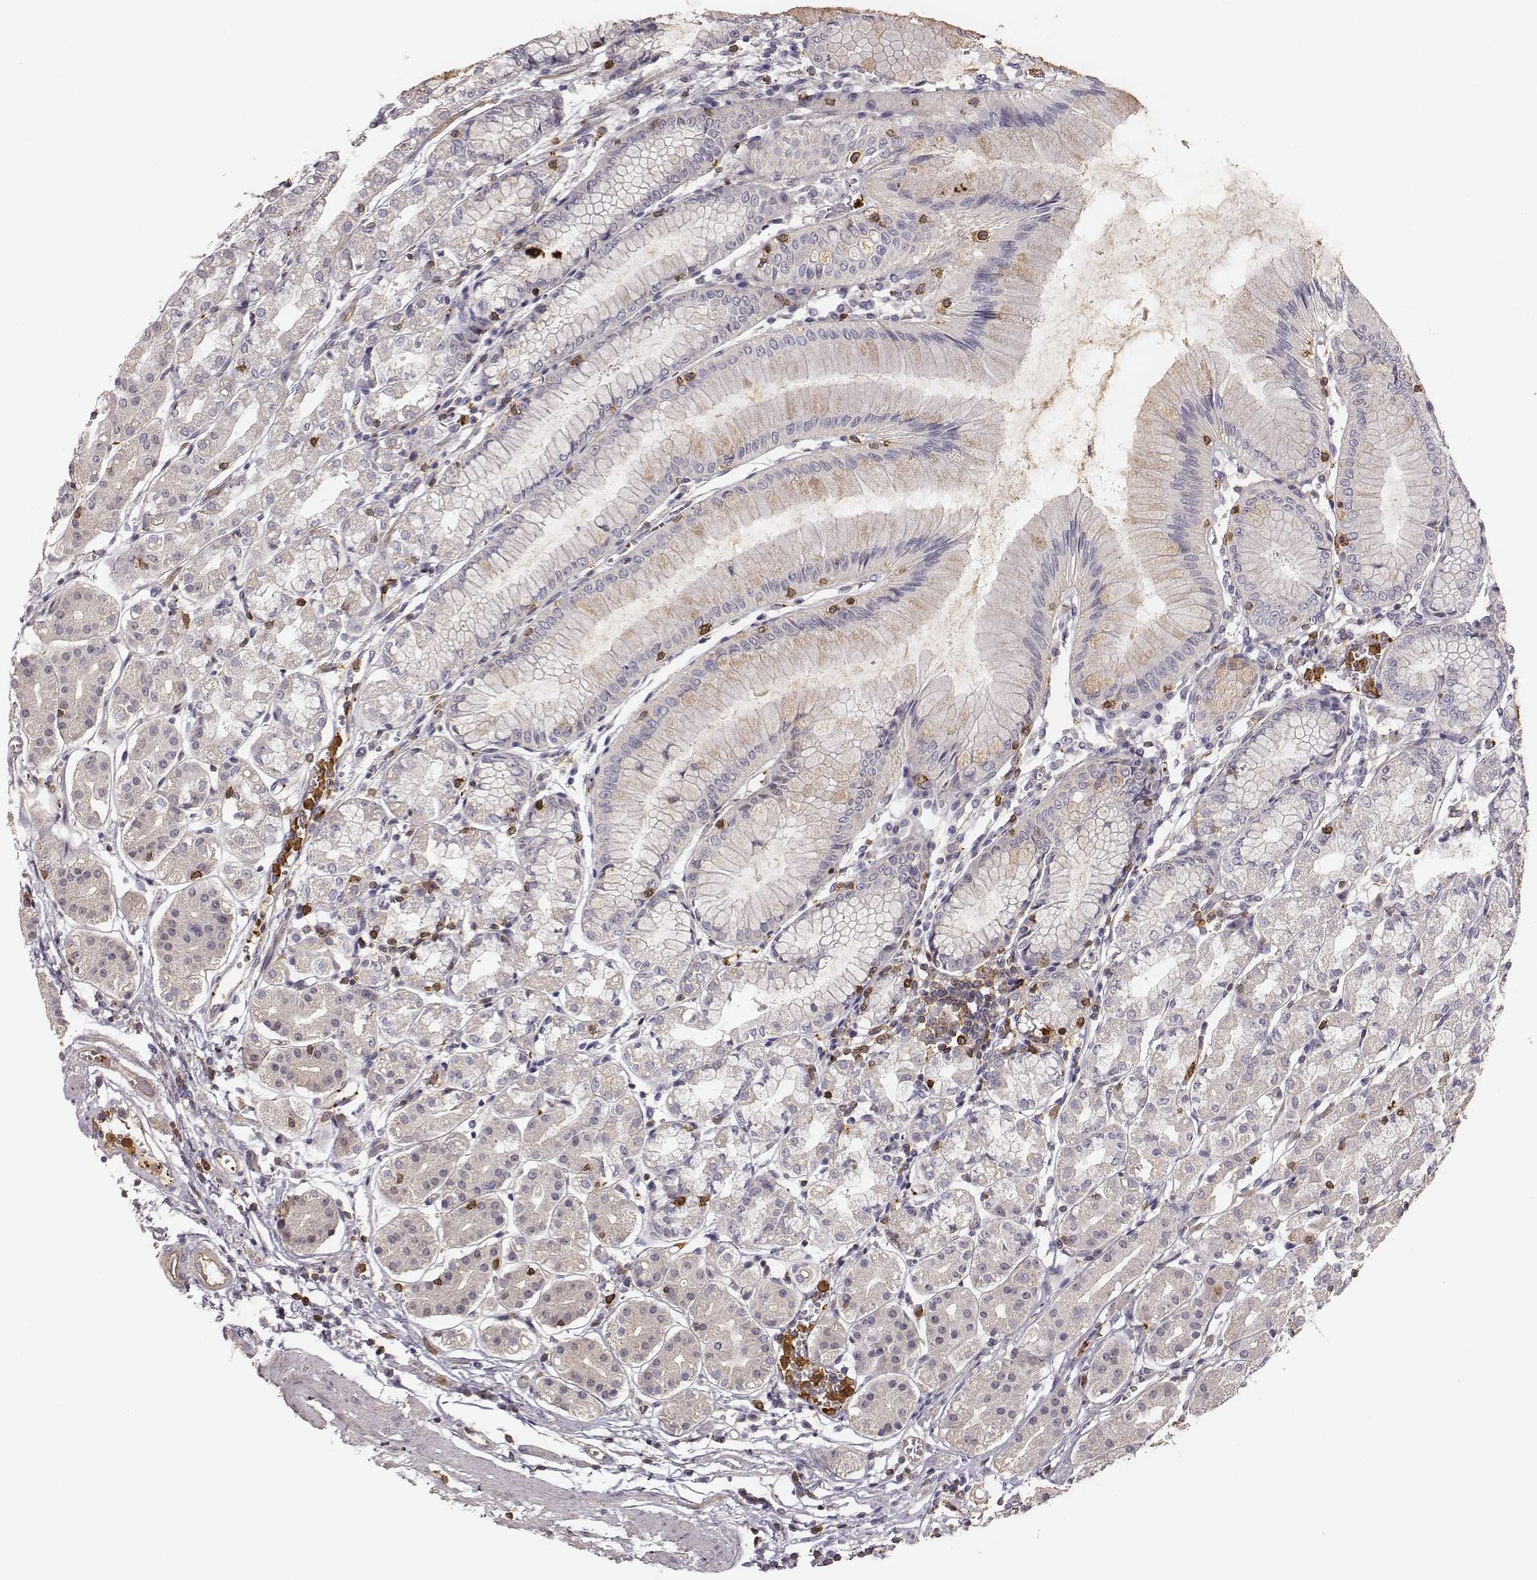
{"staining": {"intensity": "negative", "quantity": "none", "location": "none"}, "tissue": "stomach", "cell_type": "Glandular cells", "image_type": "normal", "snomed": [{"axis": "morphology", "description": "Normal tissue, NOS"}, {"axis": "topography", "description": "Skeletal muscle"}, {"axis": "topography", "description": "Stomach"}], "caption": "Stomach stained for a protein using immunohistochemistry (IHC) displays no staining glandular cells.", "gene": "ZYX", "patient": {"sex": "female", "age": 57}}